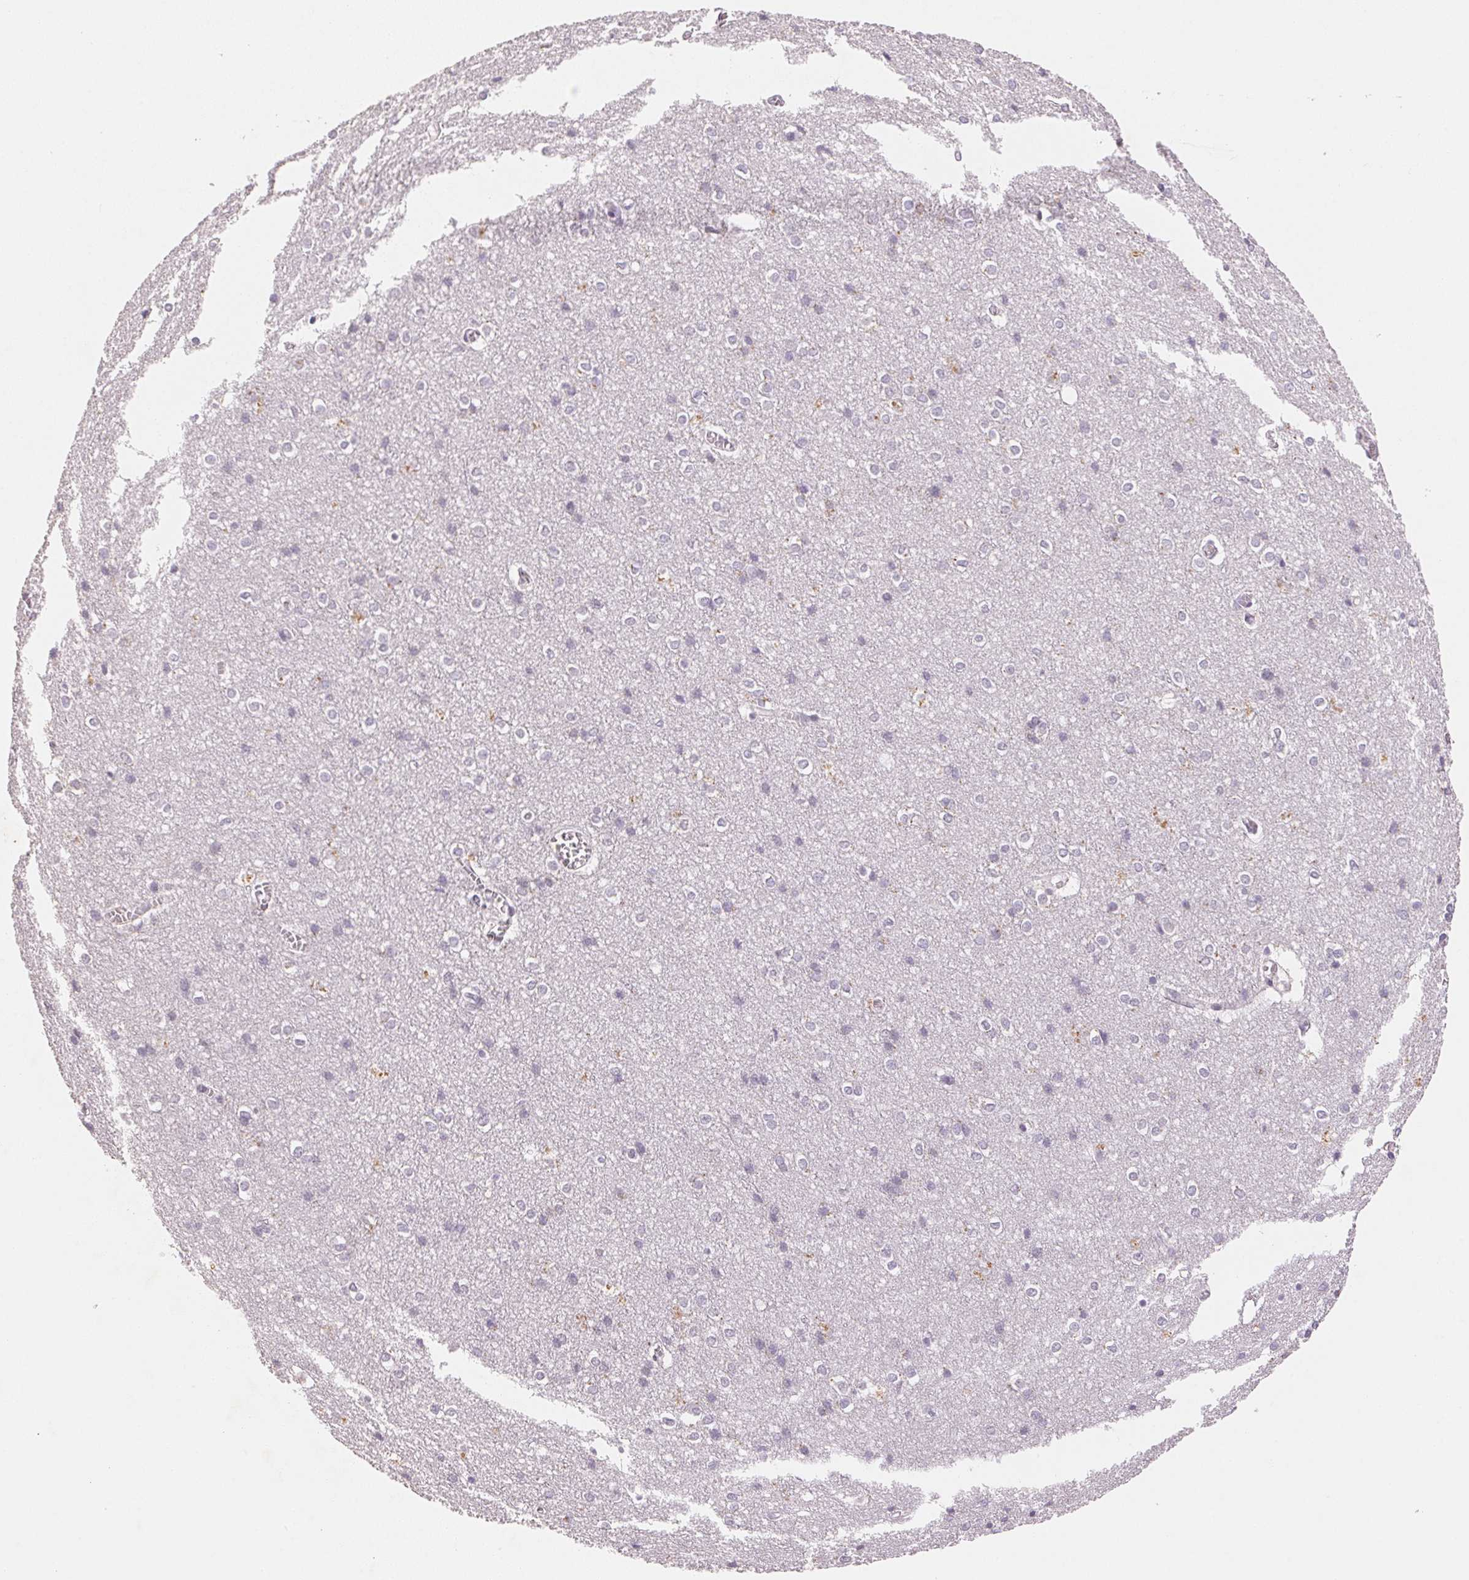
{"staining": {"intensity": "negative", "quantity": "none", "location": "none"}, "tissue": "cerebral cortex", "cell_type": "Endothelial cells", "image_type": "normal", "snomed": [{"axis": "morphology", "description": "Normal tissue, NOS"}, {"axis": "topography", "description": "Cerebral cortex"}], "caption": "An IHC histopathology image of normal cerebral cortex is shown. There is no staining in endothelial cells of cerebral cortex.", "gene": "SMTN", "patient": {"sex": "male", "age": 37}}